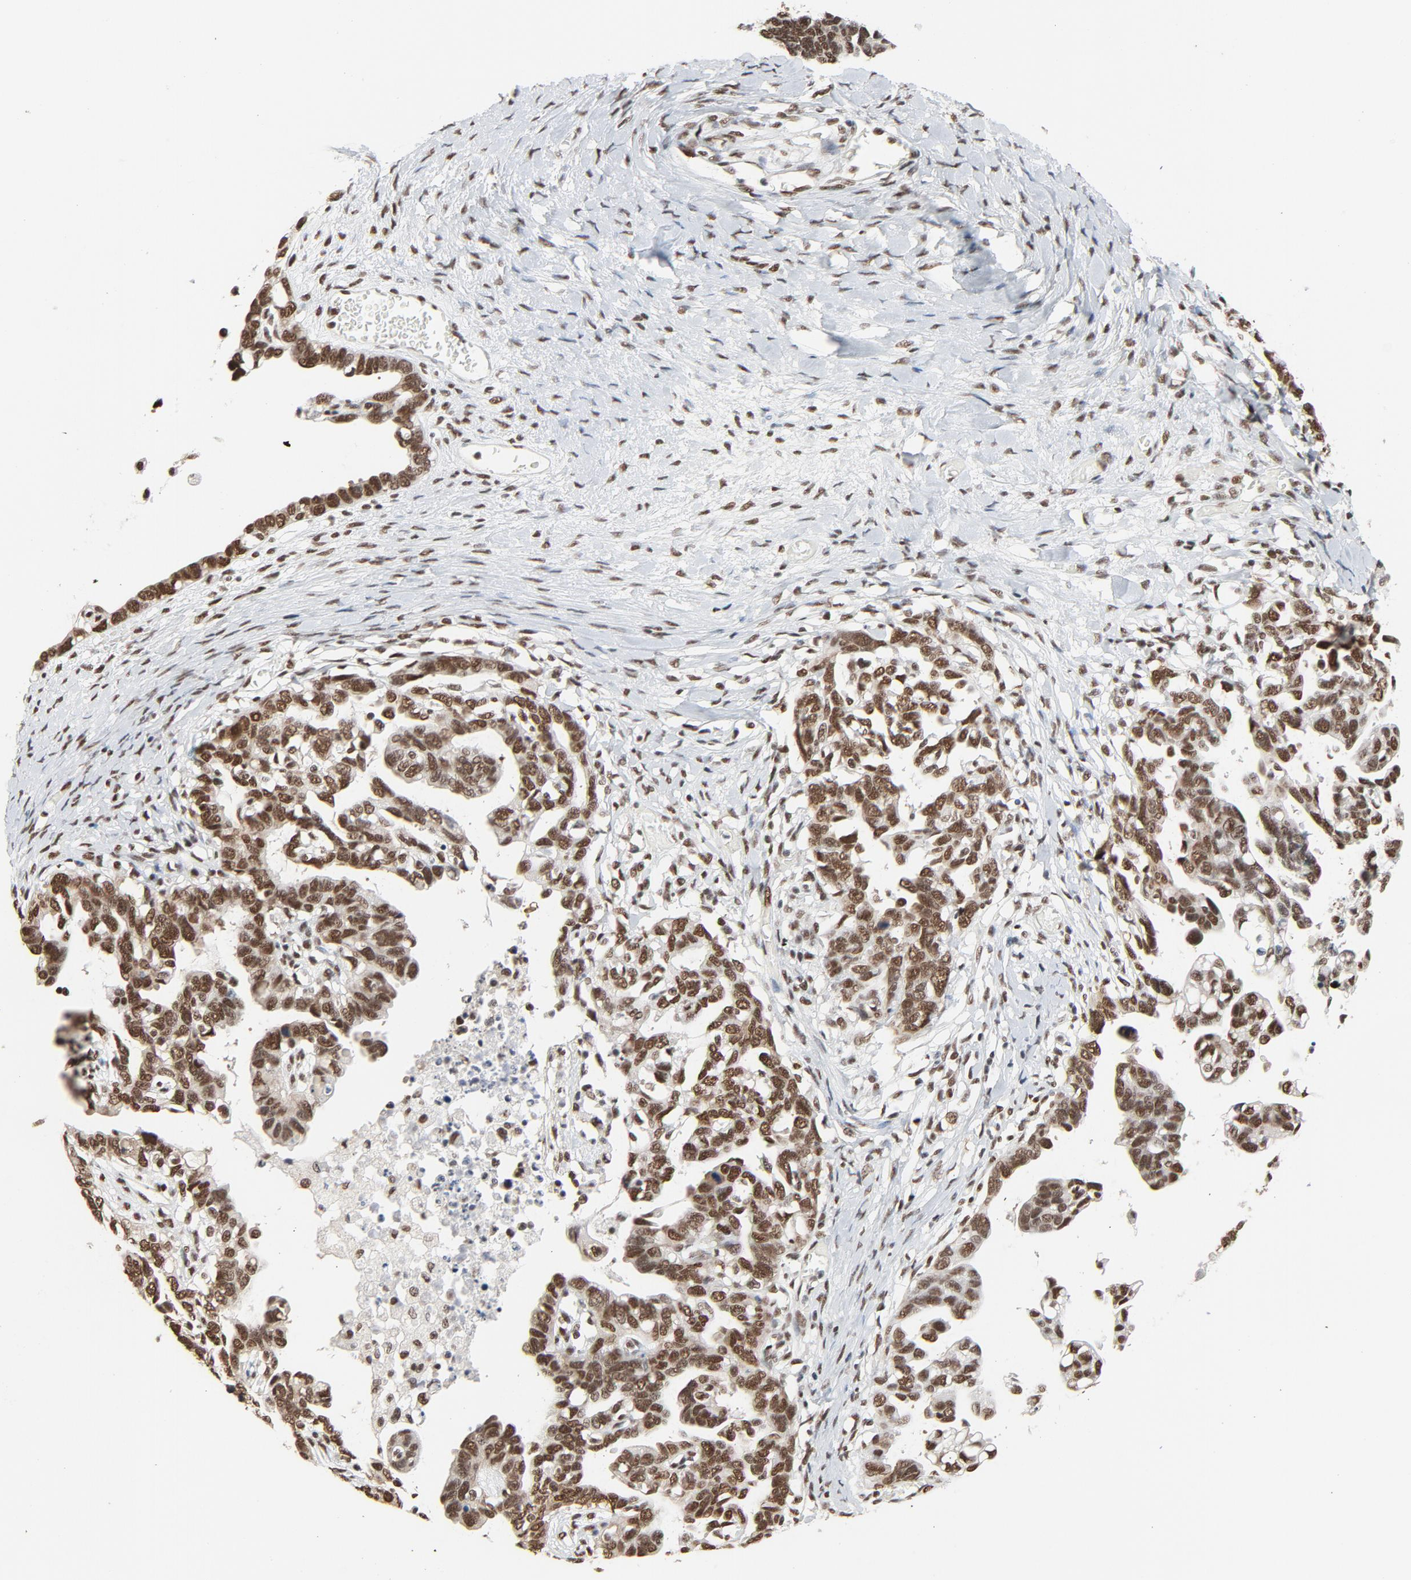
{"staining": {"intensity": "moderate", "quantity": ">75%", "location": "nuclear"}, "tissue": "ovarian cancer", "cell_type": "Tumor cells", "image_type": "cancer", "snomed": [{"axis": "morphology", "description": "Cystadenocarcinoma, serous, NOS"}, {"axis": "topography", "description": "Ovary"}], "caption": "Brown immunohistochemical staining in human ovarian cancer displays moderate nuclear positivity in approximately >75% of tumor cells.", "gene": "MRE11", "patient": {"sex": "female", "age": 69}}